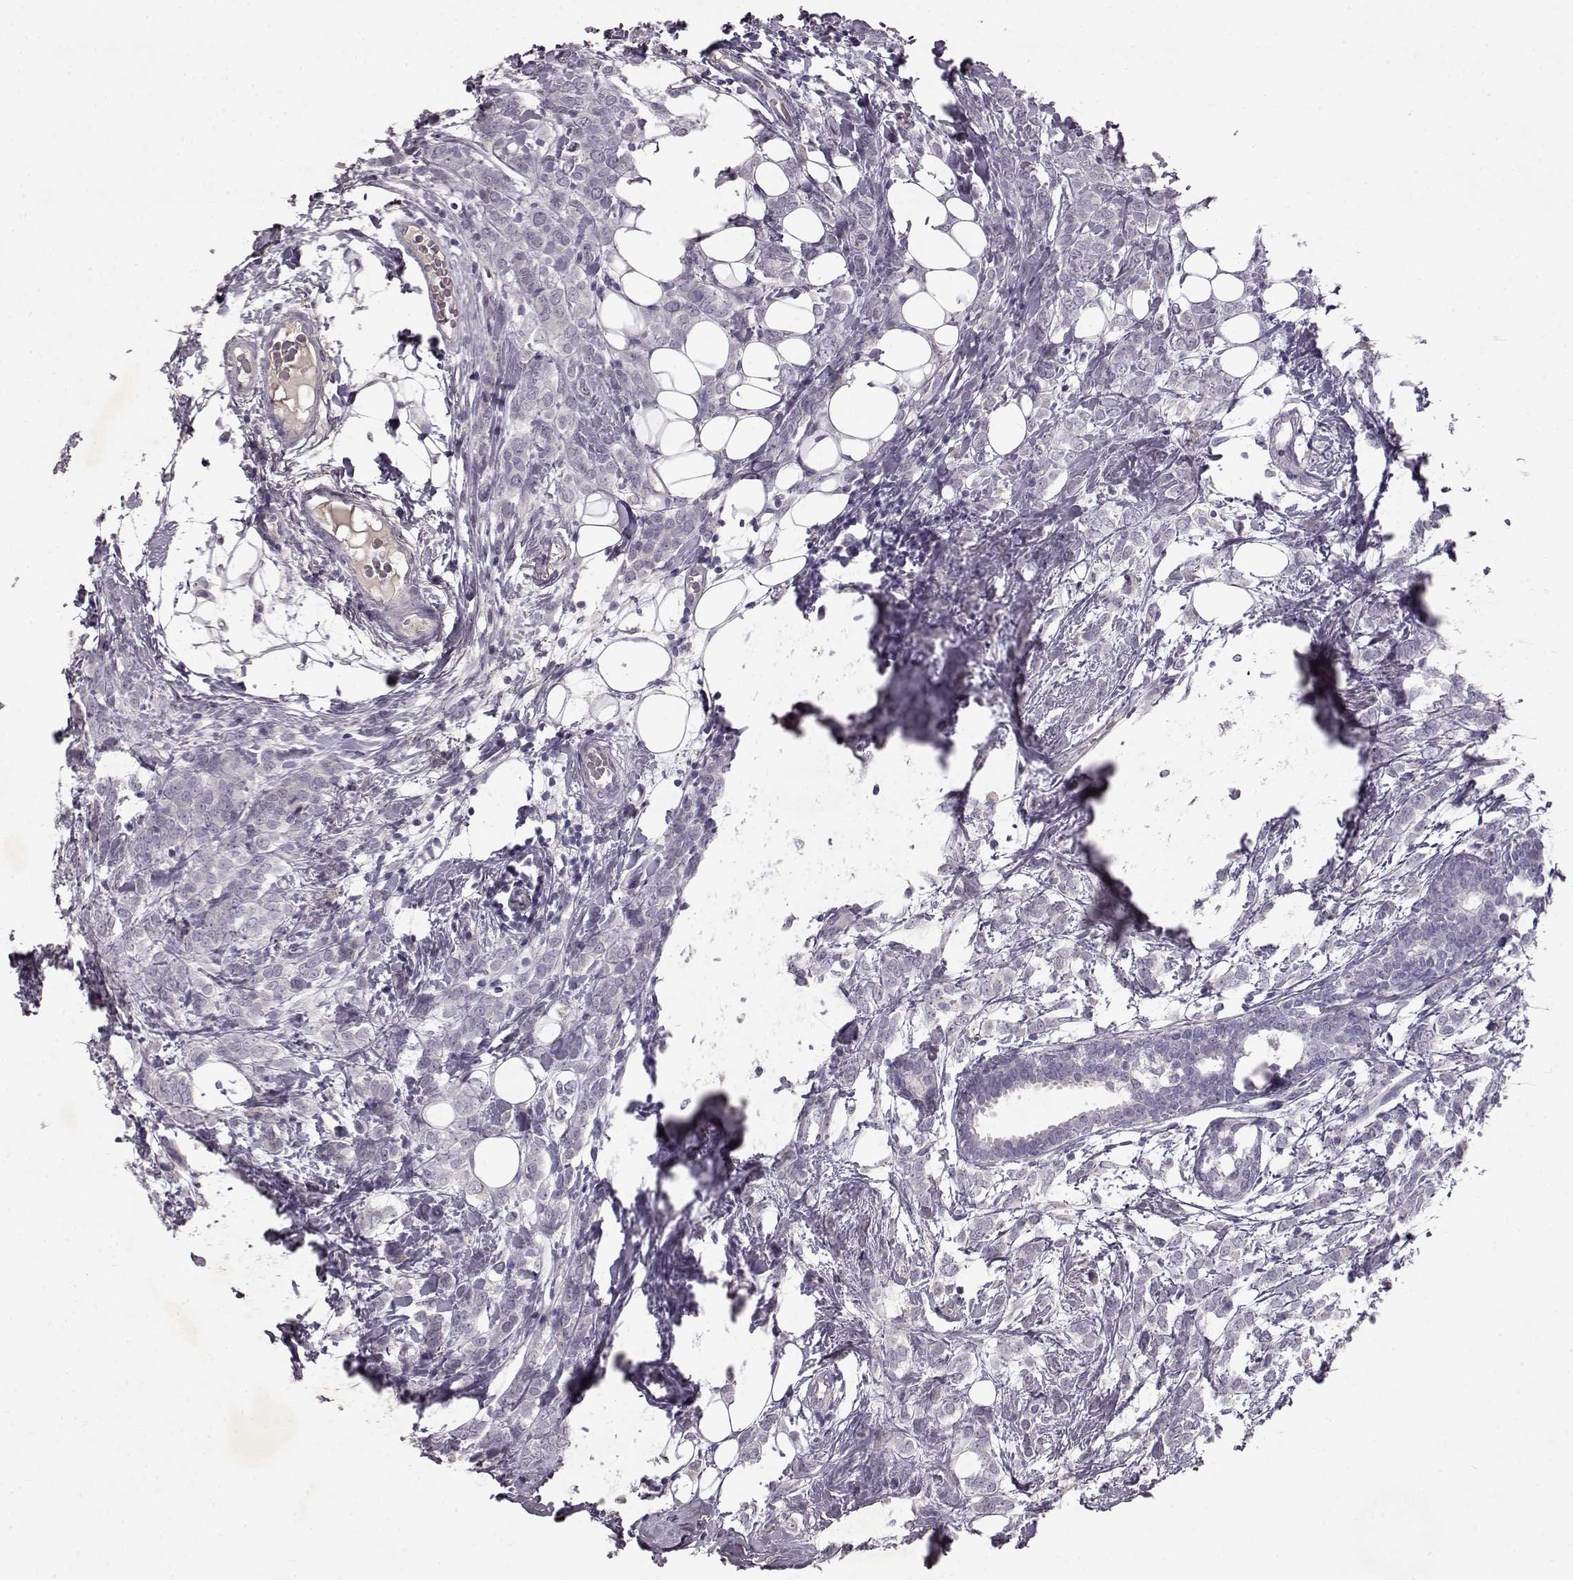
{"staining": {"intensity": "negative", "quantity": "none", "location": "none"}, "tissue": "breast cancer", "cell_type": "Tumor cells", "image_type": "cancer", "snomed": [{"axis": "morphology", "description": "Lobular carcinoma"}, {"axis": "topography", "description": "Breast"}], "caption": "The histopathology image shows no significant expression in tumor cells of breast cancer (lobular carcinoma).", "gene": "SPAG17", "patient": {"sex": "female", "age": 49}}